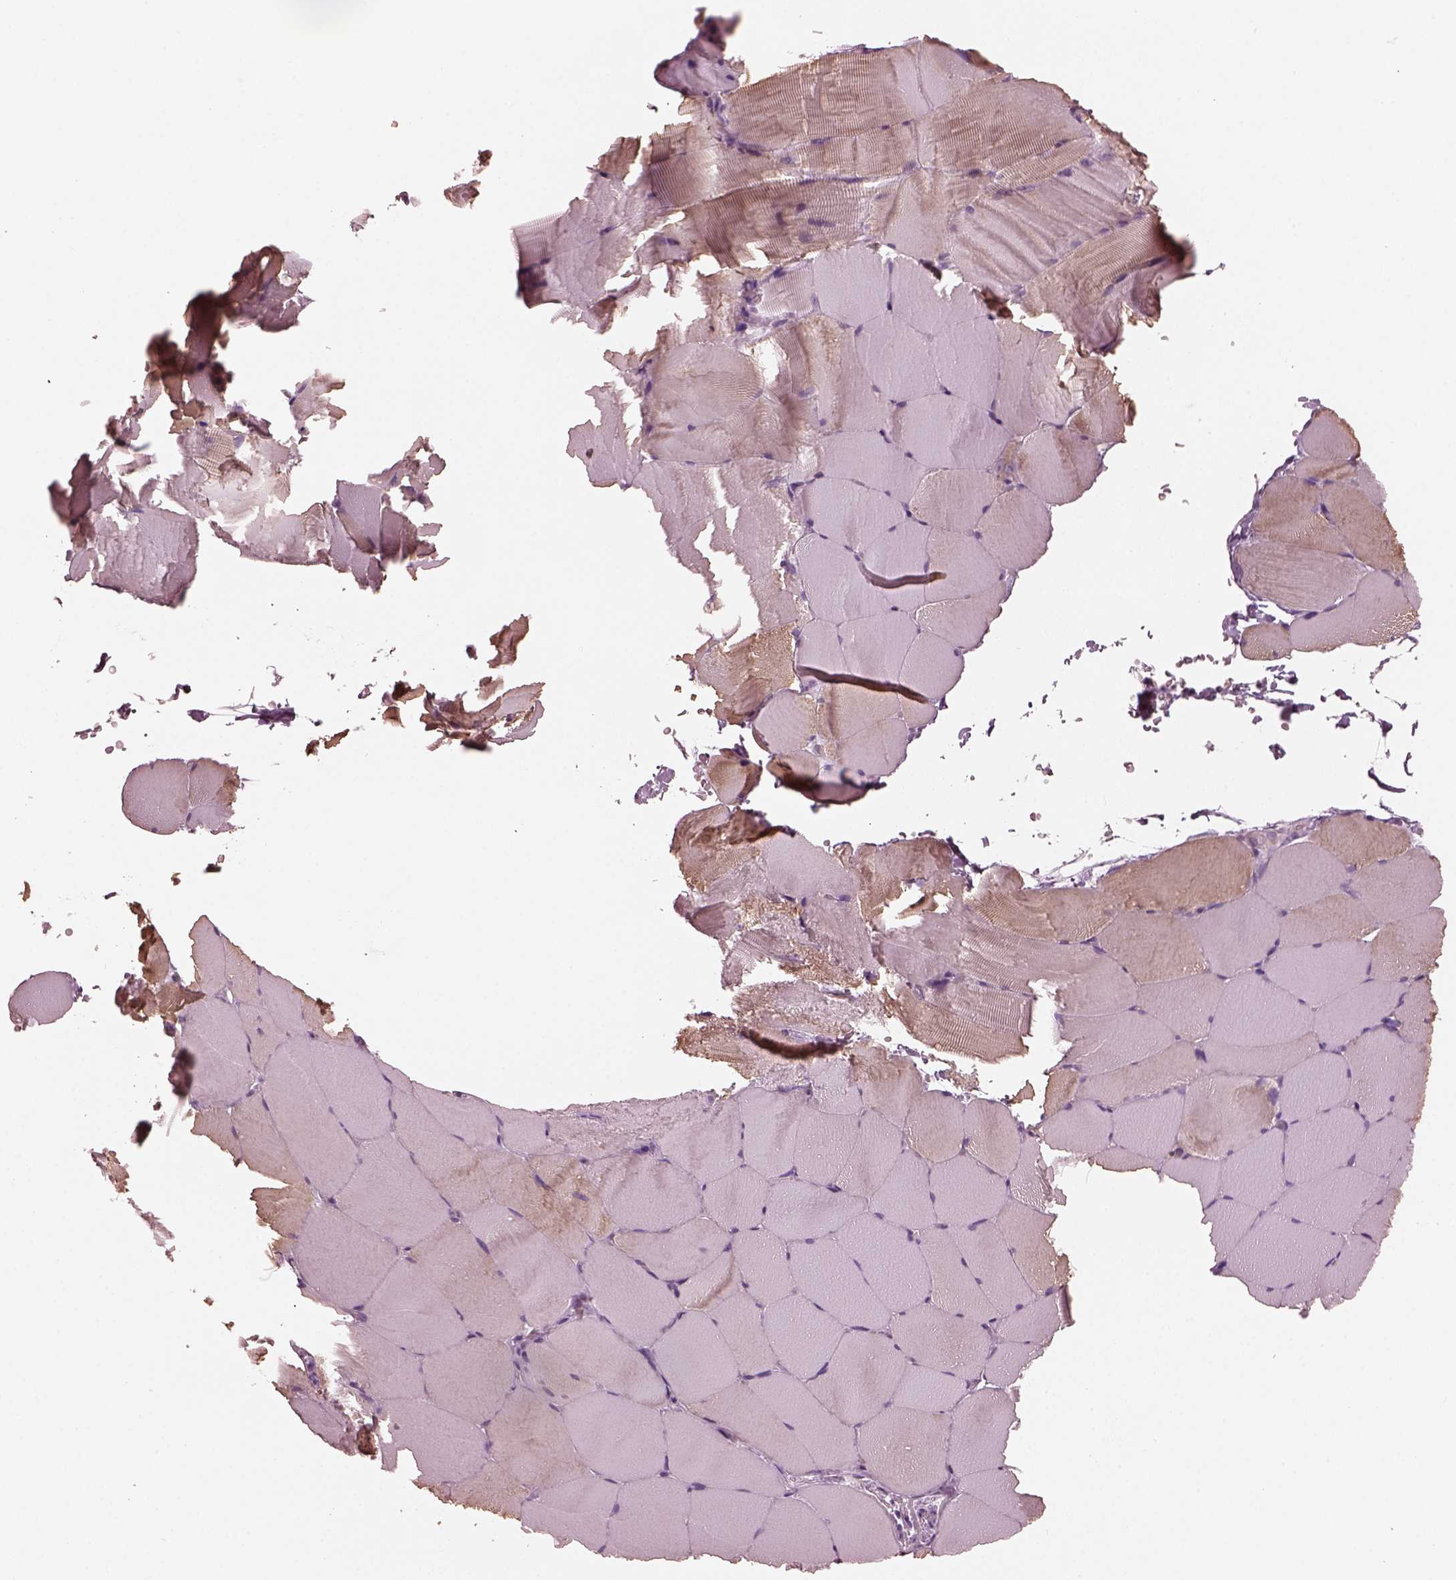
{"staining": {"intensity": "weak", "quantity": "<25%", "location": "cytoplasmic/membranous"}, "tissue": "skeletal muscle", "cell_type": "Myocytes", "image_type": "normal", "snomed": [{"axis": "morphology", "description": "Normal tissue, NOS"}, {"axis": "topography", "description": "Skeletal muscle"}], "caption": "DAB (3,3'-diaminobenzidine) immunohistochemical staining of unremarkable skeletal muscle displays no significant staining in myocytes. The staining was performed using DAB to visualize the protein expression in brown, while the nuclei were stained in blue with hematoxylin (Magnification: 20x).", "gene": "ODAD1", "patient": {"sex": "female", "age": 37}}